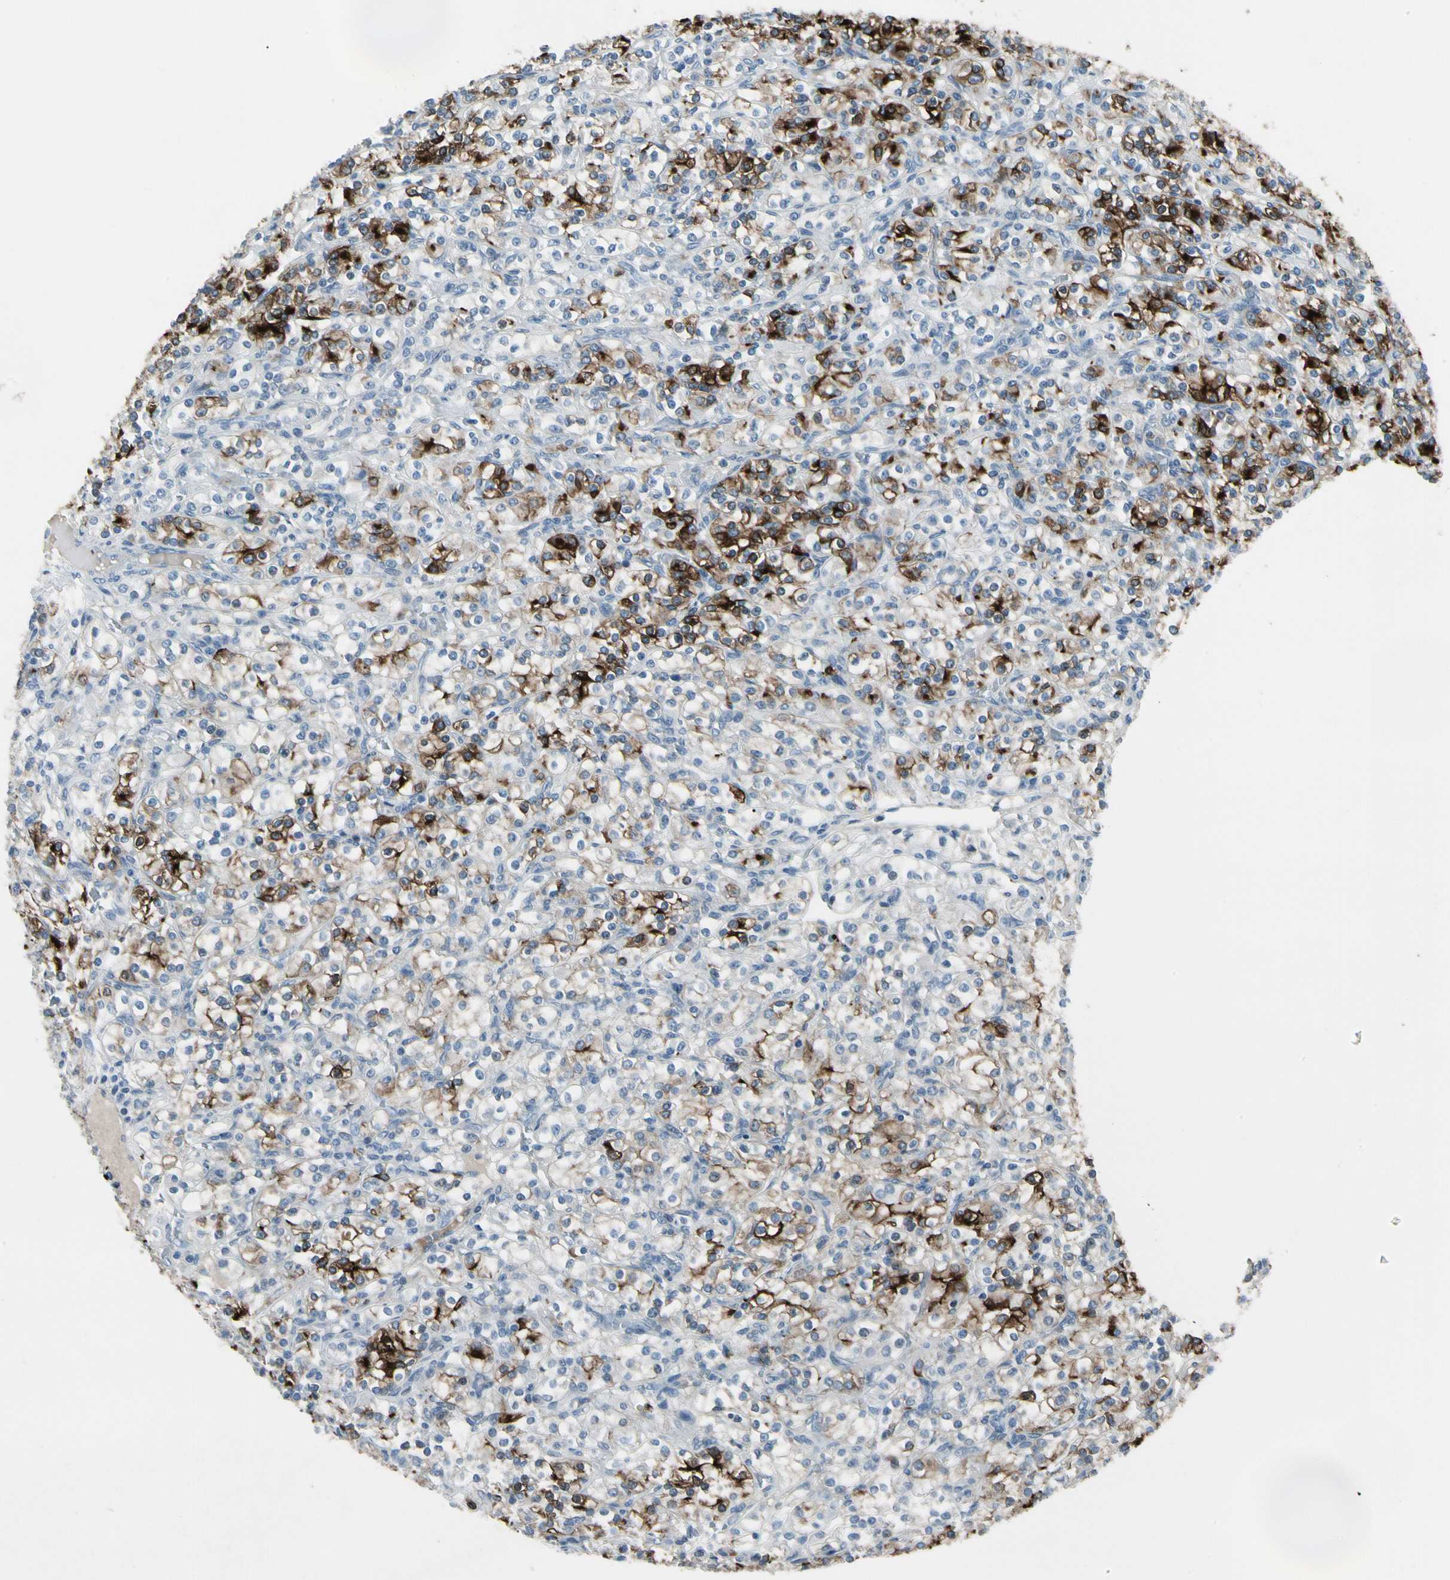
{"staining": {"intensity": "strong", "quantity": "25%-75%", "location": "cytoplasmic/membranous"}, "tissue": "renal cancer", "cell_type": "Tumor cells", "image_type": "cancer", "snomed": [{"axis": "morphology", "description": "Adenocarcinoma, NOS"}, {"axis": "topography", "description": "Kidney"}], "caption": "Strong cytoplasmic/membranous positivity is present in approximately 25%-75% of tumor cells in renal adenocarcinoma. The staining is performed using DAB (3,3'-diaminobenzidine) brown chromogen to label protein expression. The nuclei are counter-stained blue using hematoxylin.", "gene": "PIGR", "patient": {"sex": "male", "age": 77}}